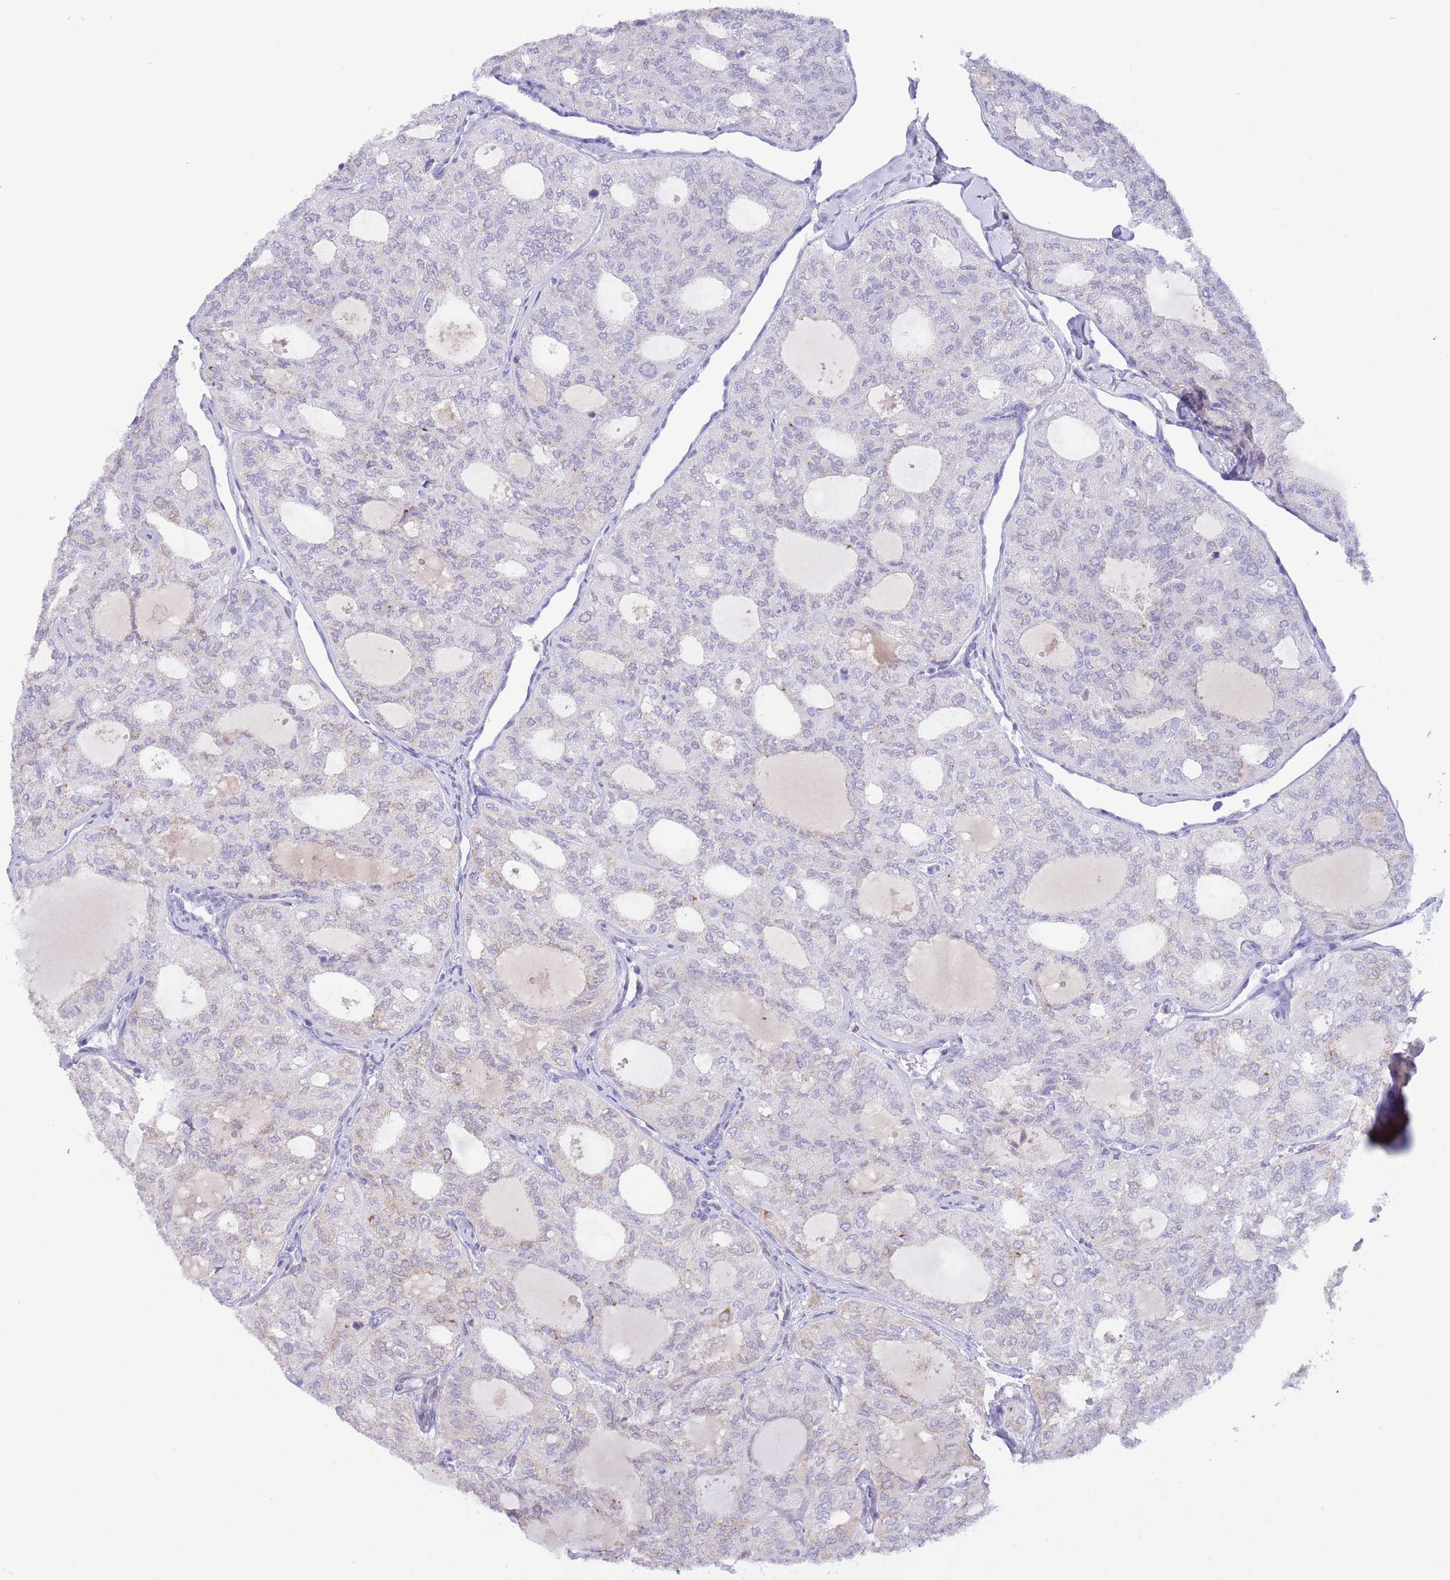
{"staining": {"intensity": "negative", "quantity": "none", "location": "none"}, "tissue": "thyroid cancer", "cell_type": "Tumor cells", "image_type": "cancer", "snomed": [{"axis": "morphology", "description": "Follicular adenoma carcinoma, NOS"}, {"axis": "topography", "description": "Thyroid gland"}], "caption": "Follicular adenoma carcinoma (thyroid) was stained to show a protein in brown. There is no significant positivity in tumor cells.", "gene": "EBPL", "patient": {"sex": "male", "age": 75}}